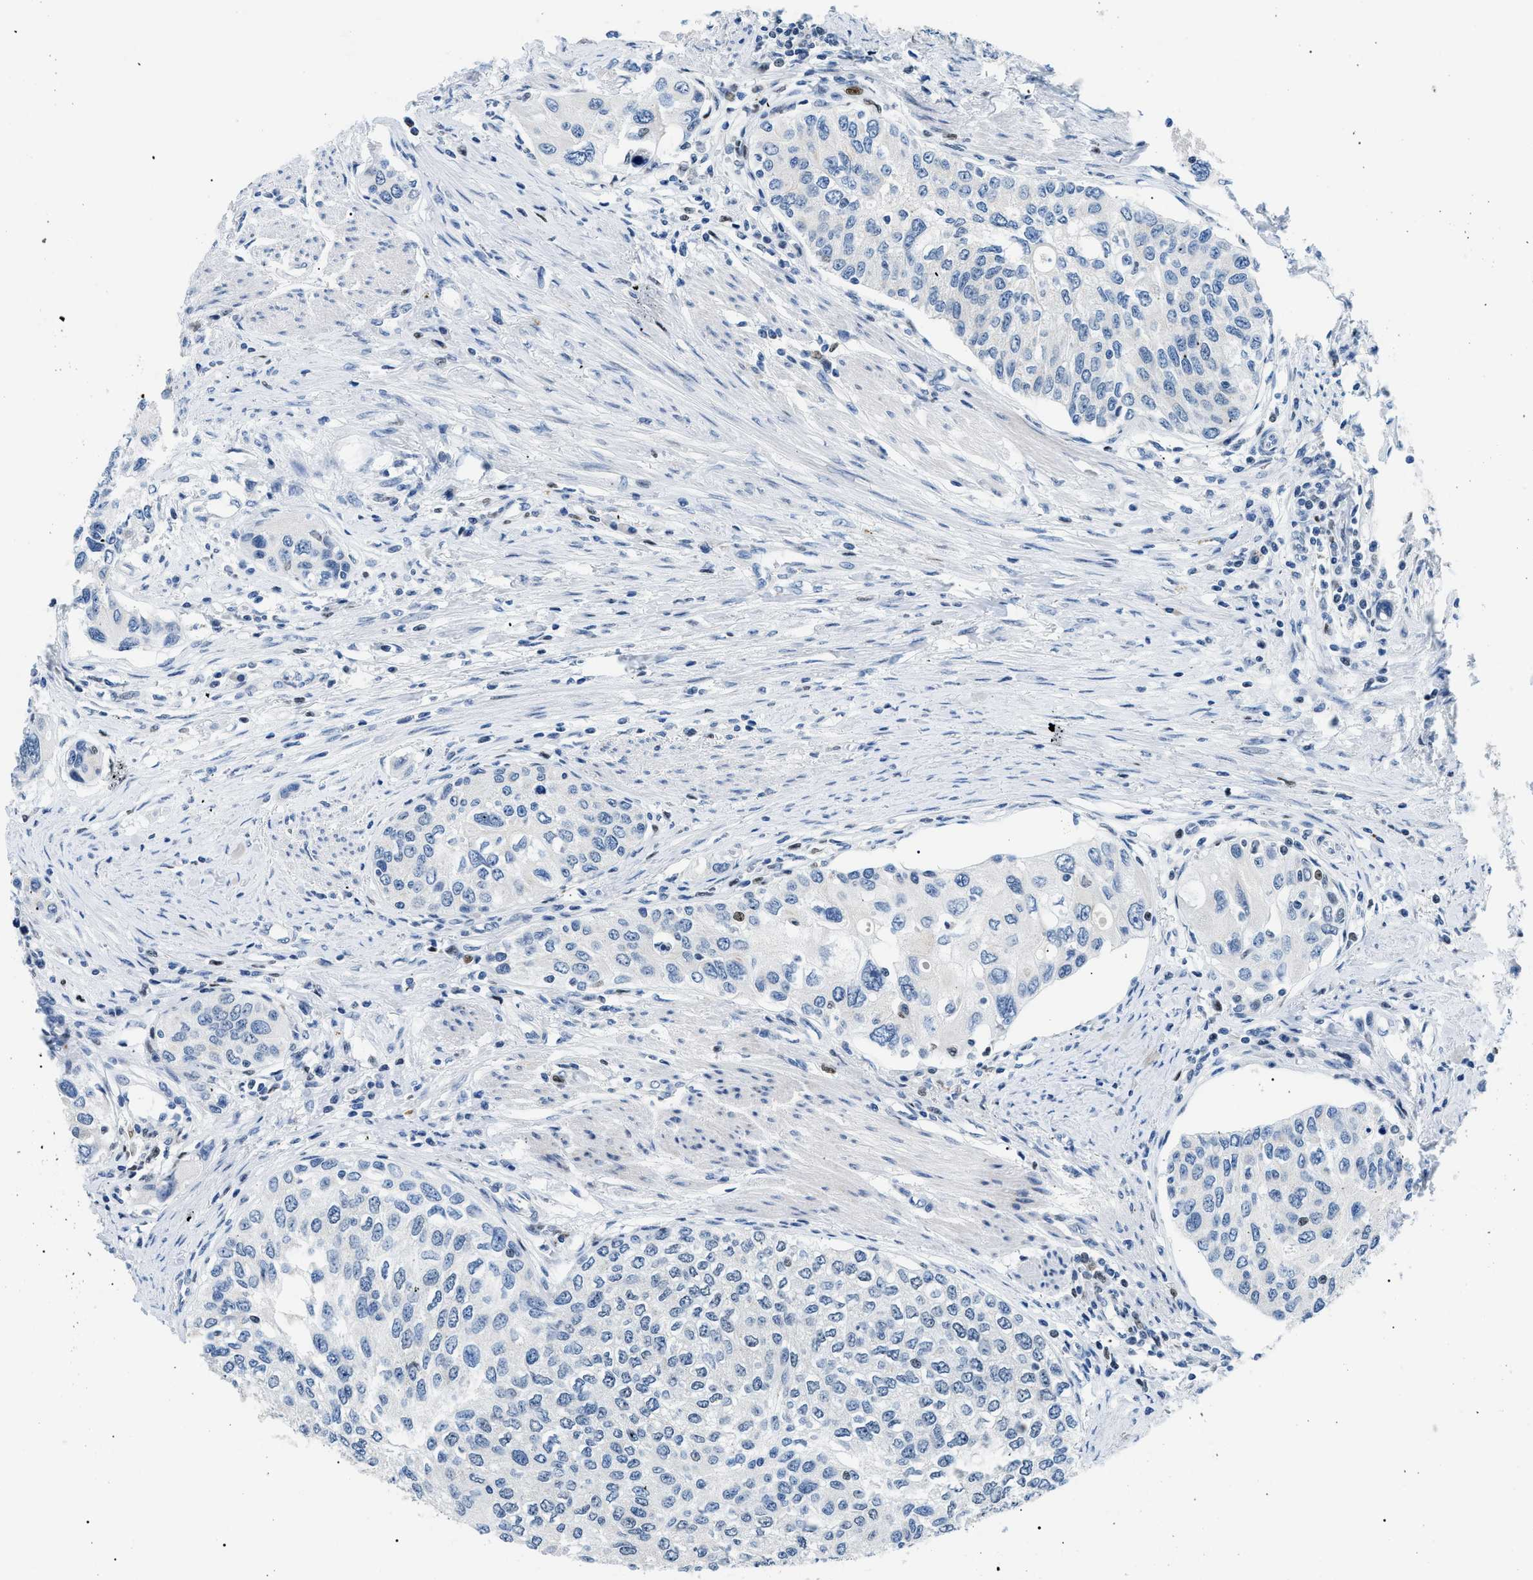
{"staining": {"intensity": "negative", "quantity": "none", "location": "none"}, "tissue": "urothelial cancer", "cell_type": "Tumor cells", "image_type": "cancer", "snomed": [{"axis": "morphology", "description": "Urothelial carcinoma, High grade"}, {"axis": "topography", "description": "Urinary bladder"}], "caption": "IHC photomicrograph of high-grade urothelial carcinoma stained for a protein (brown), which demonstrates no positivity in tumor cells.", "gene": "SMARCC1", "patient": {"sex": "female", "age": 56}}